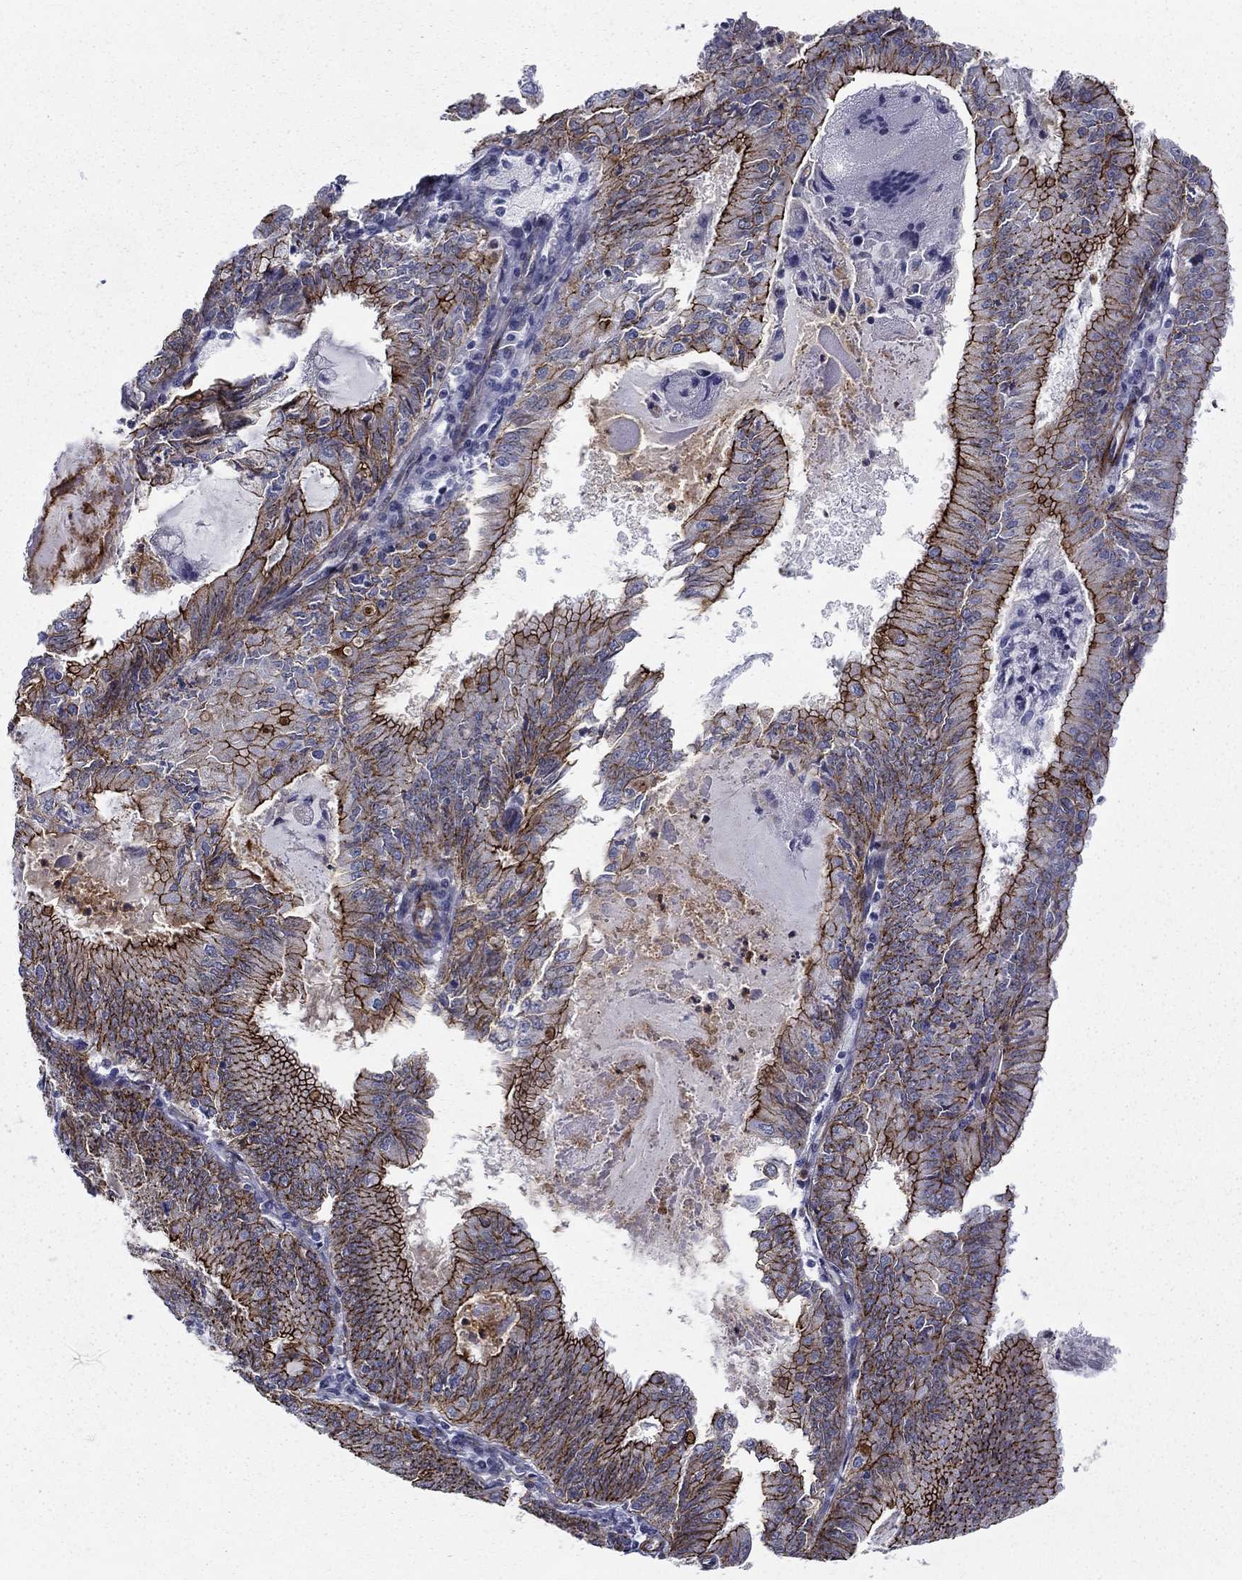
{"staining": {"intensity": "strong", "quantity": ">75%", "location": "cytoplasmic/membranous"}, "tissue": "endometrial cancer", "cell_type": "Tumor cells", "image_type": "cancer", "snomed": [{"axis": "morphology", "description": "Adenocarcinoma, NOS"}, {"axis": "topography", "description": "Endometrium"}], "caption": "Adenocarcinoma (endometrial) was stained to show a protein in brown. There is high levels of strong cytoplasmic/membranous staining in about >75% of tumor cells. (Brightfield microscopy of DAB IHC at high magnification).", "gene": "KRBA1", "patient": {"sex": "female", "age": 57}}